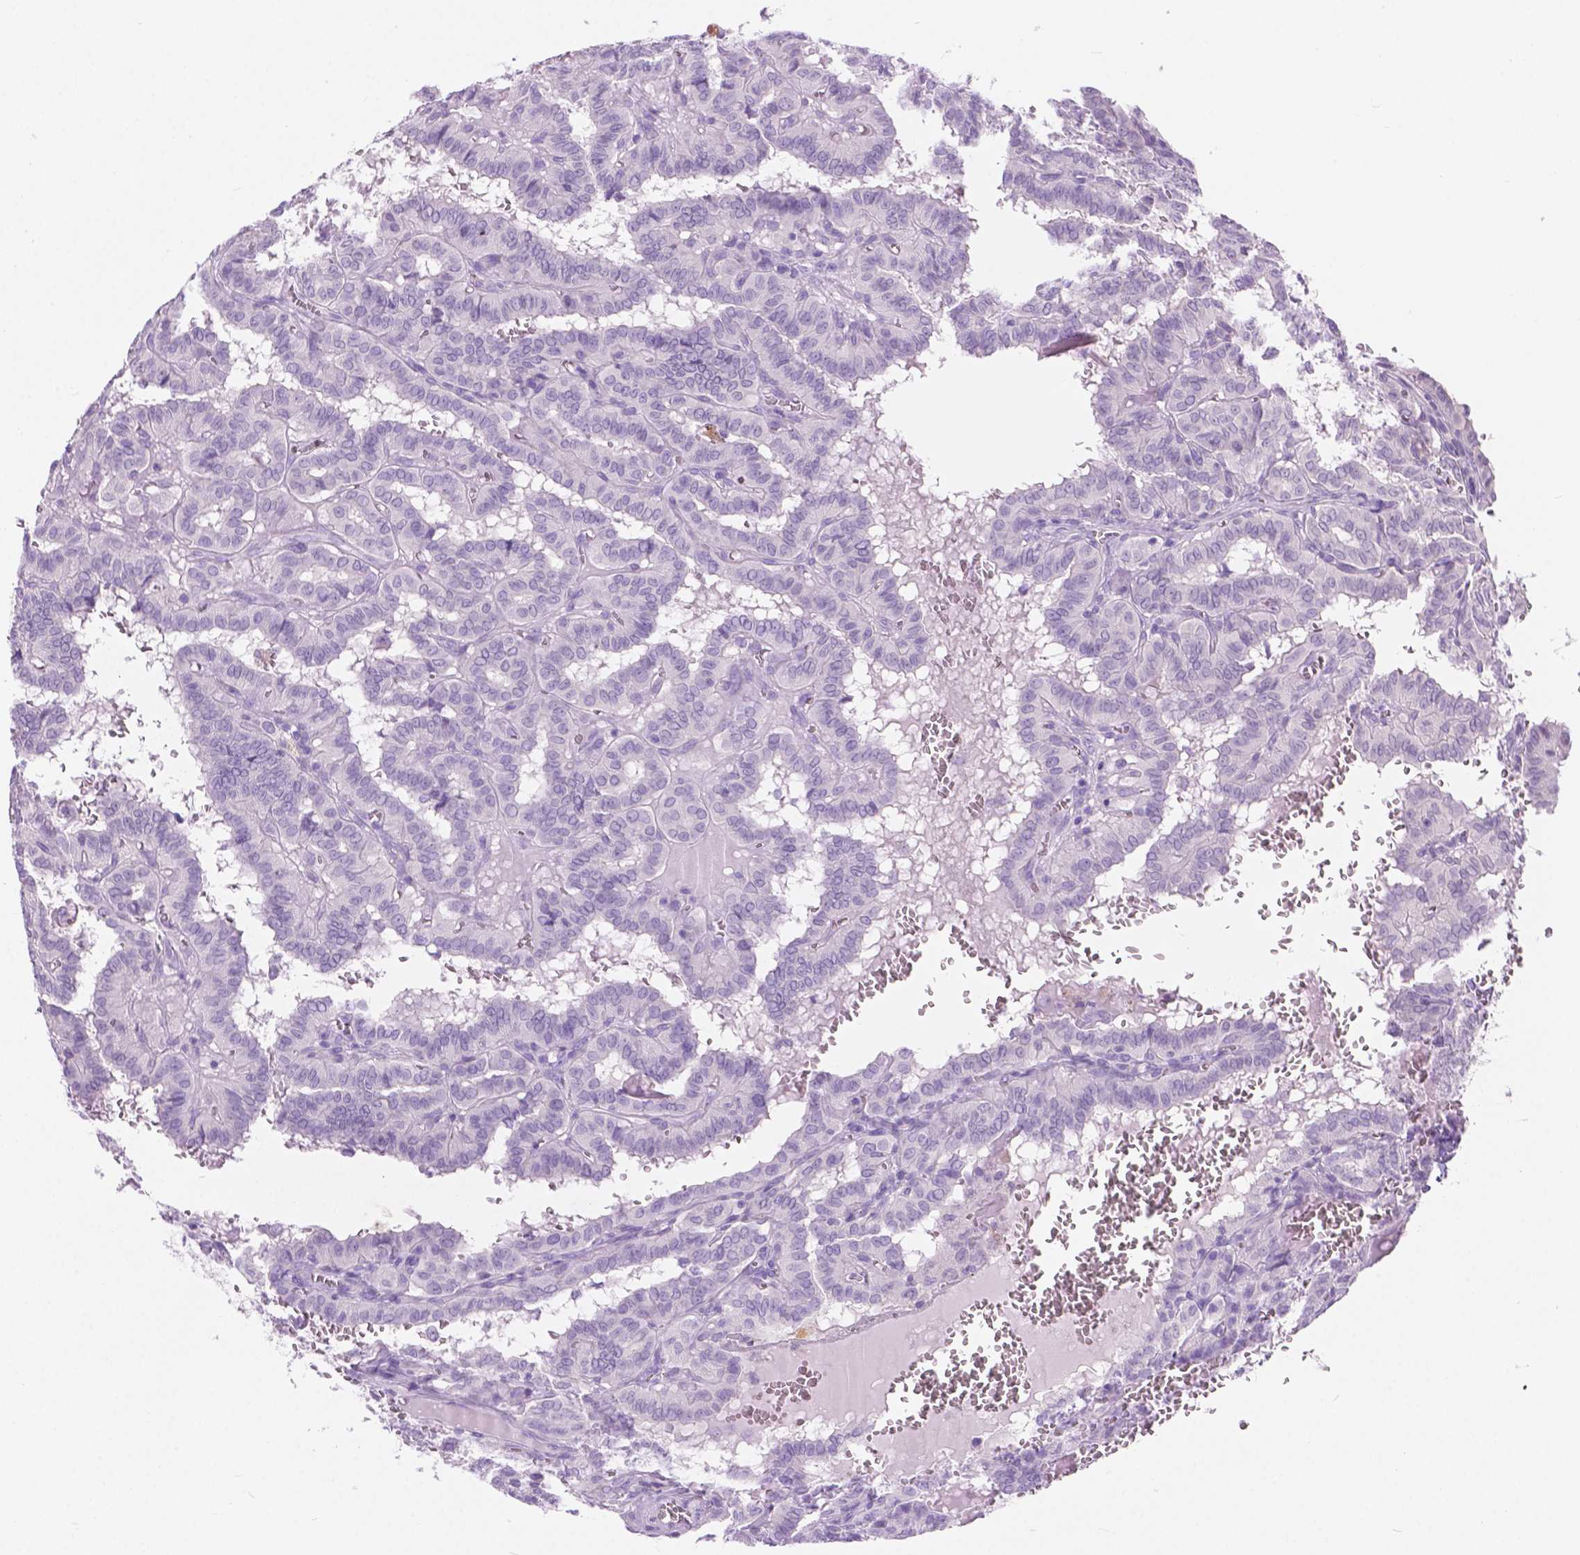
{"staining": {"intensity": "negative", "quantity": "none", "location": "none"}, "tissue": "thyroid cancer", "cell_type": "Tumor cells", "image_type": "cancer", "snomed": [{"axis": "morphology", "description": "Papillary adenocarcinoma, NOS"}, {"axis": "topography", "description": "Thyroid gland"}], "caption": "IHC photomicrograph of neoplastic tissue: human thyroid cancer (papillary adenocarcinoma) stained with DAB (3,3'-diaminobenzidine) demonstrates no significant protein expression in tumor cells.", "gene": "ARMS2", "patient": {"sex": "female", "age": 21}}